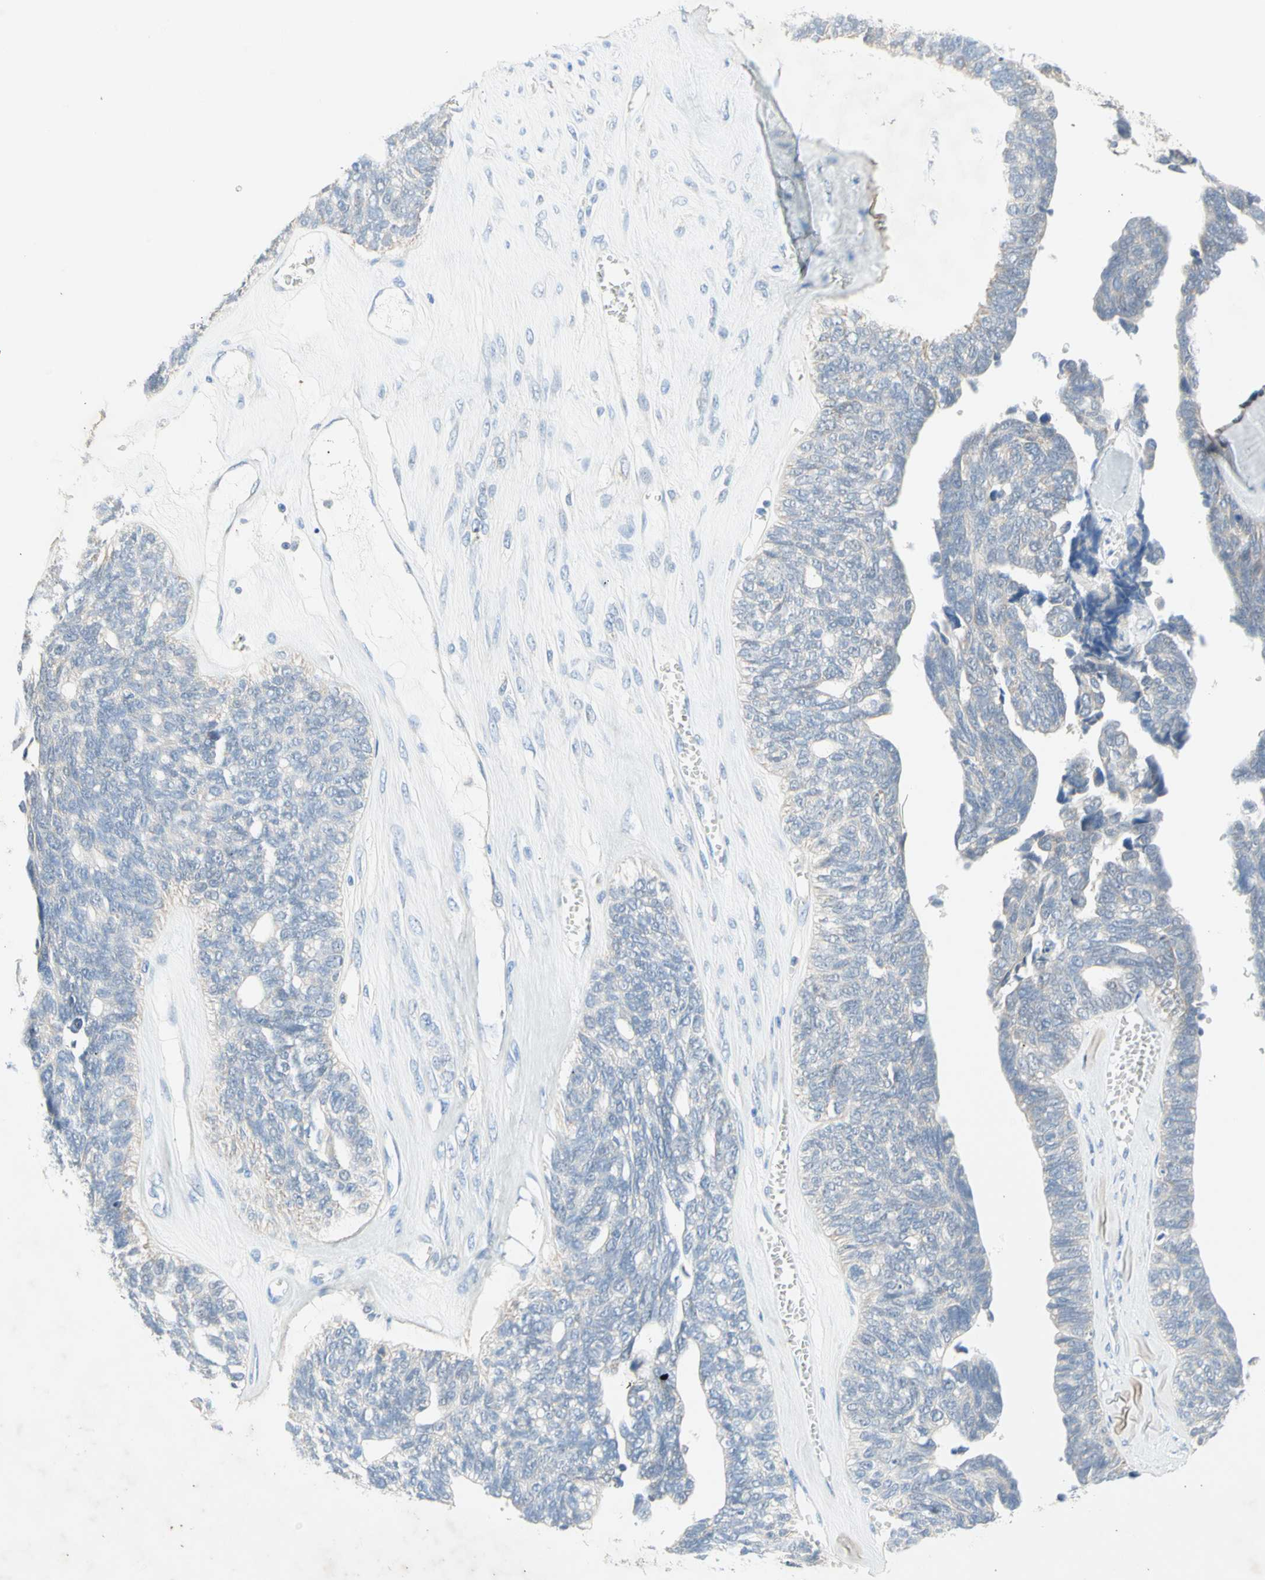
{"staining": {"intensity": "weak", "quantity": "25%-75%", "location": "cytoplasmic/membranous"}, "tissue": "ovarian cancer", "cell_type": "Tumor cells", "image_type": "cancer", "snomed": [{"axis": "morphology", "description": "Cystadenocarcinoma, serous, NOS"}, {"axis": "topography", "description": "Ovary"}], "caption": "A brown stain labels weak cytoplasmic/membranous expression of a protein in human ovarian serous cystadenocarcinoma tumor cells.", "gene": "MFF", "patient": {"sex": "female", "age": 79}}